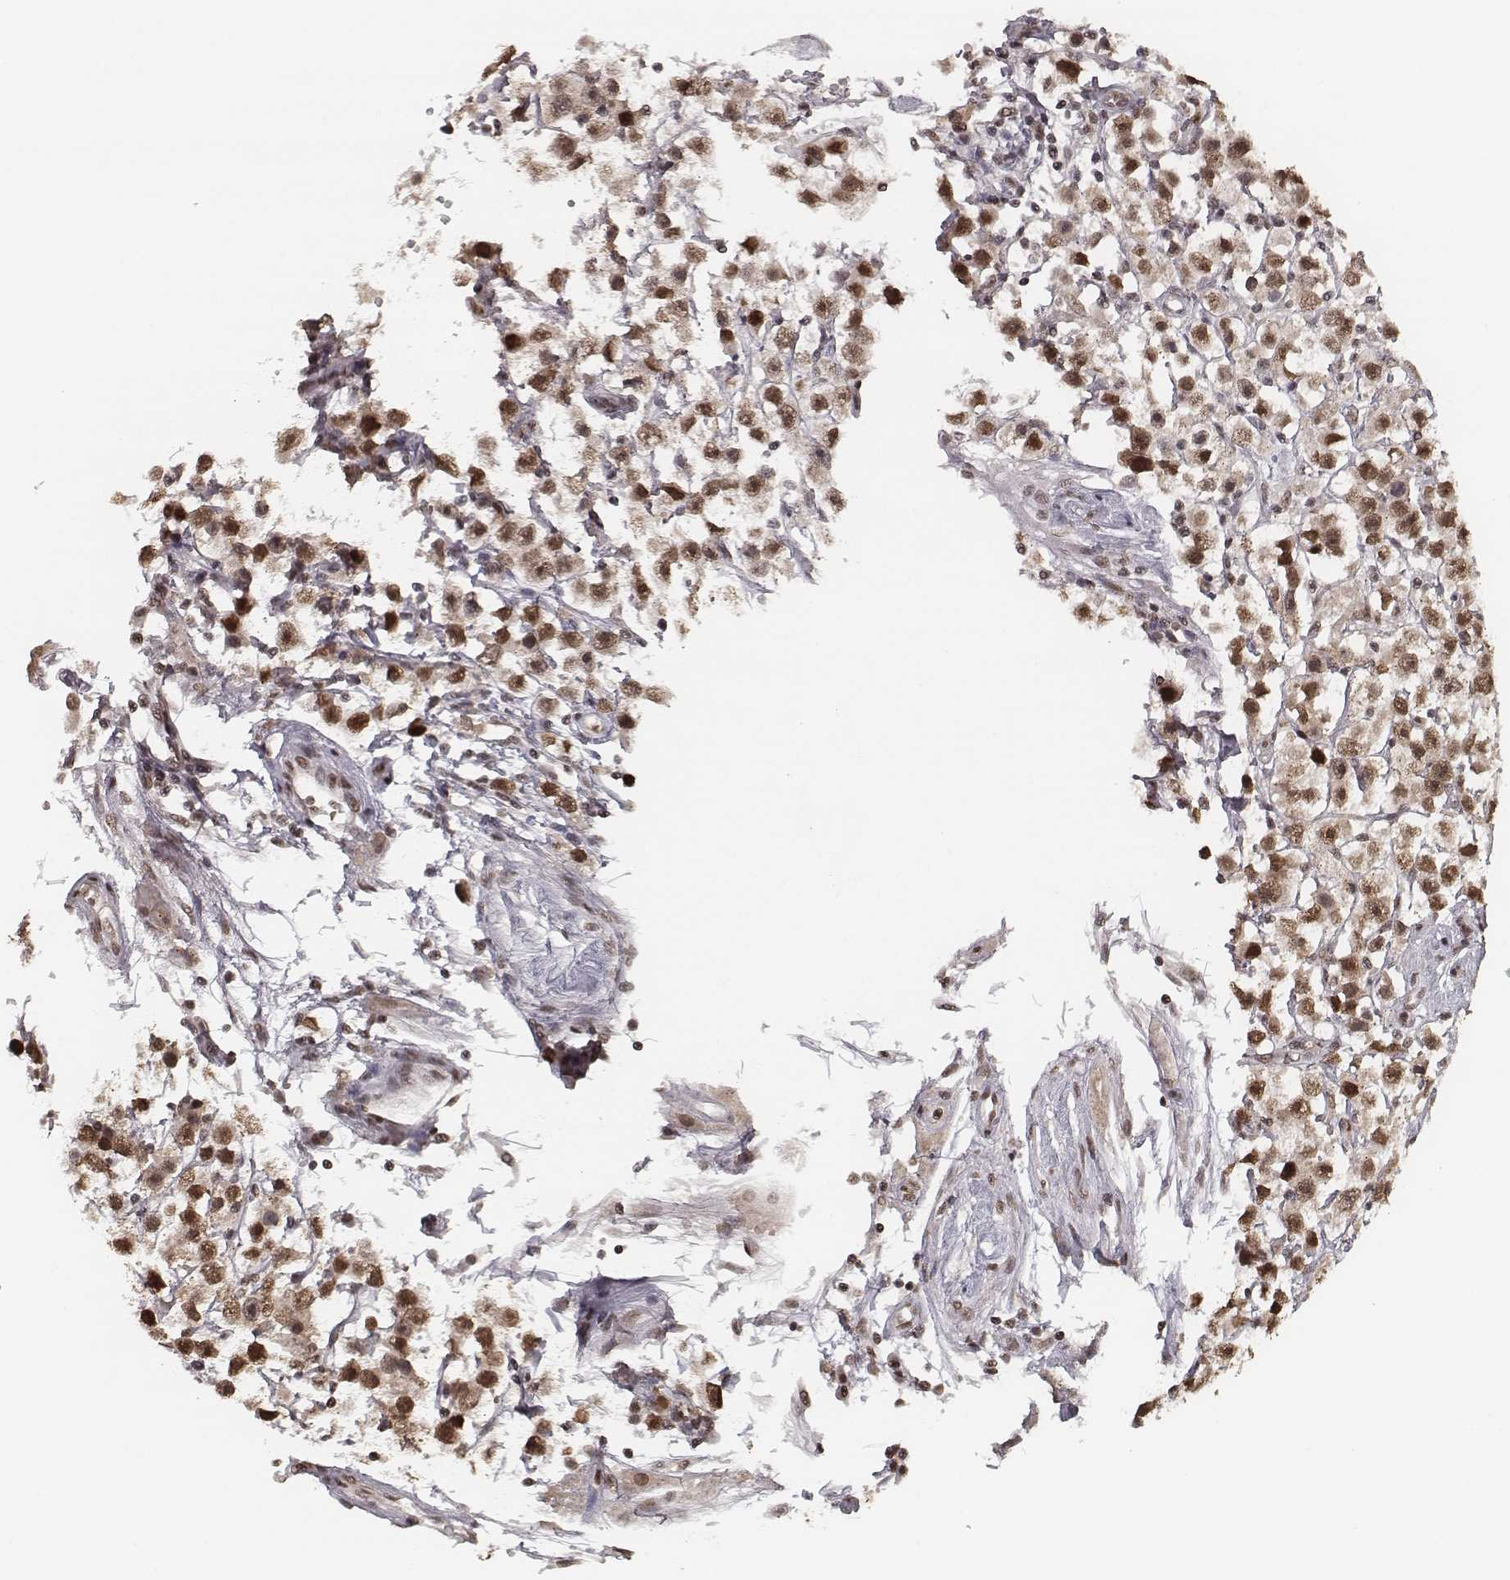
{"staining": {"intensity": "moderate", "quantity": ">75%", "location": "nuclear"}, "tissue": "testis cancer", "cell_type": "Tumor cells", "image_type": "cancer", "snomed": [{"axis": "morphology", "description": "Seminoma, NOS"}, {"axis": "topography", "description": "Testis"}], "caption": "Testis seminoma stained for a protein displays moderate nuclear positivity in tumor cells. Nuclei are stained in blue.", "gene": "HMGA2", "patient": {"sex": "male", "age": 45}}